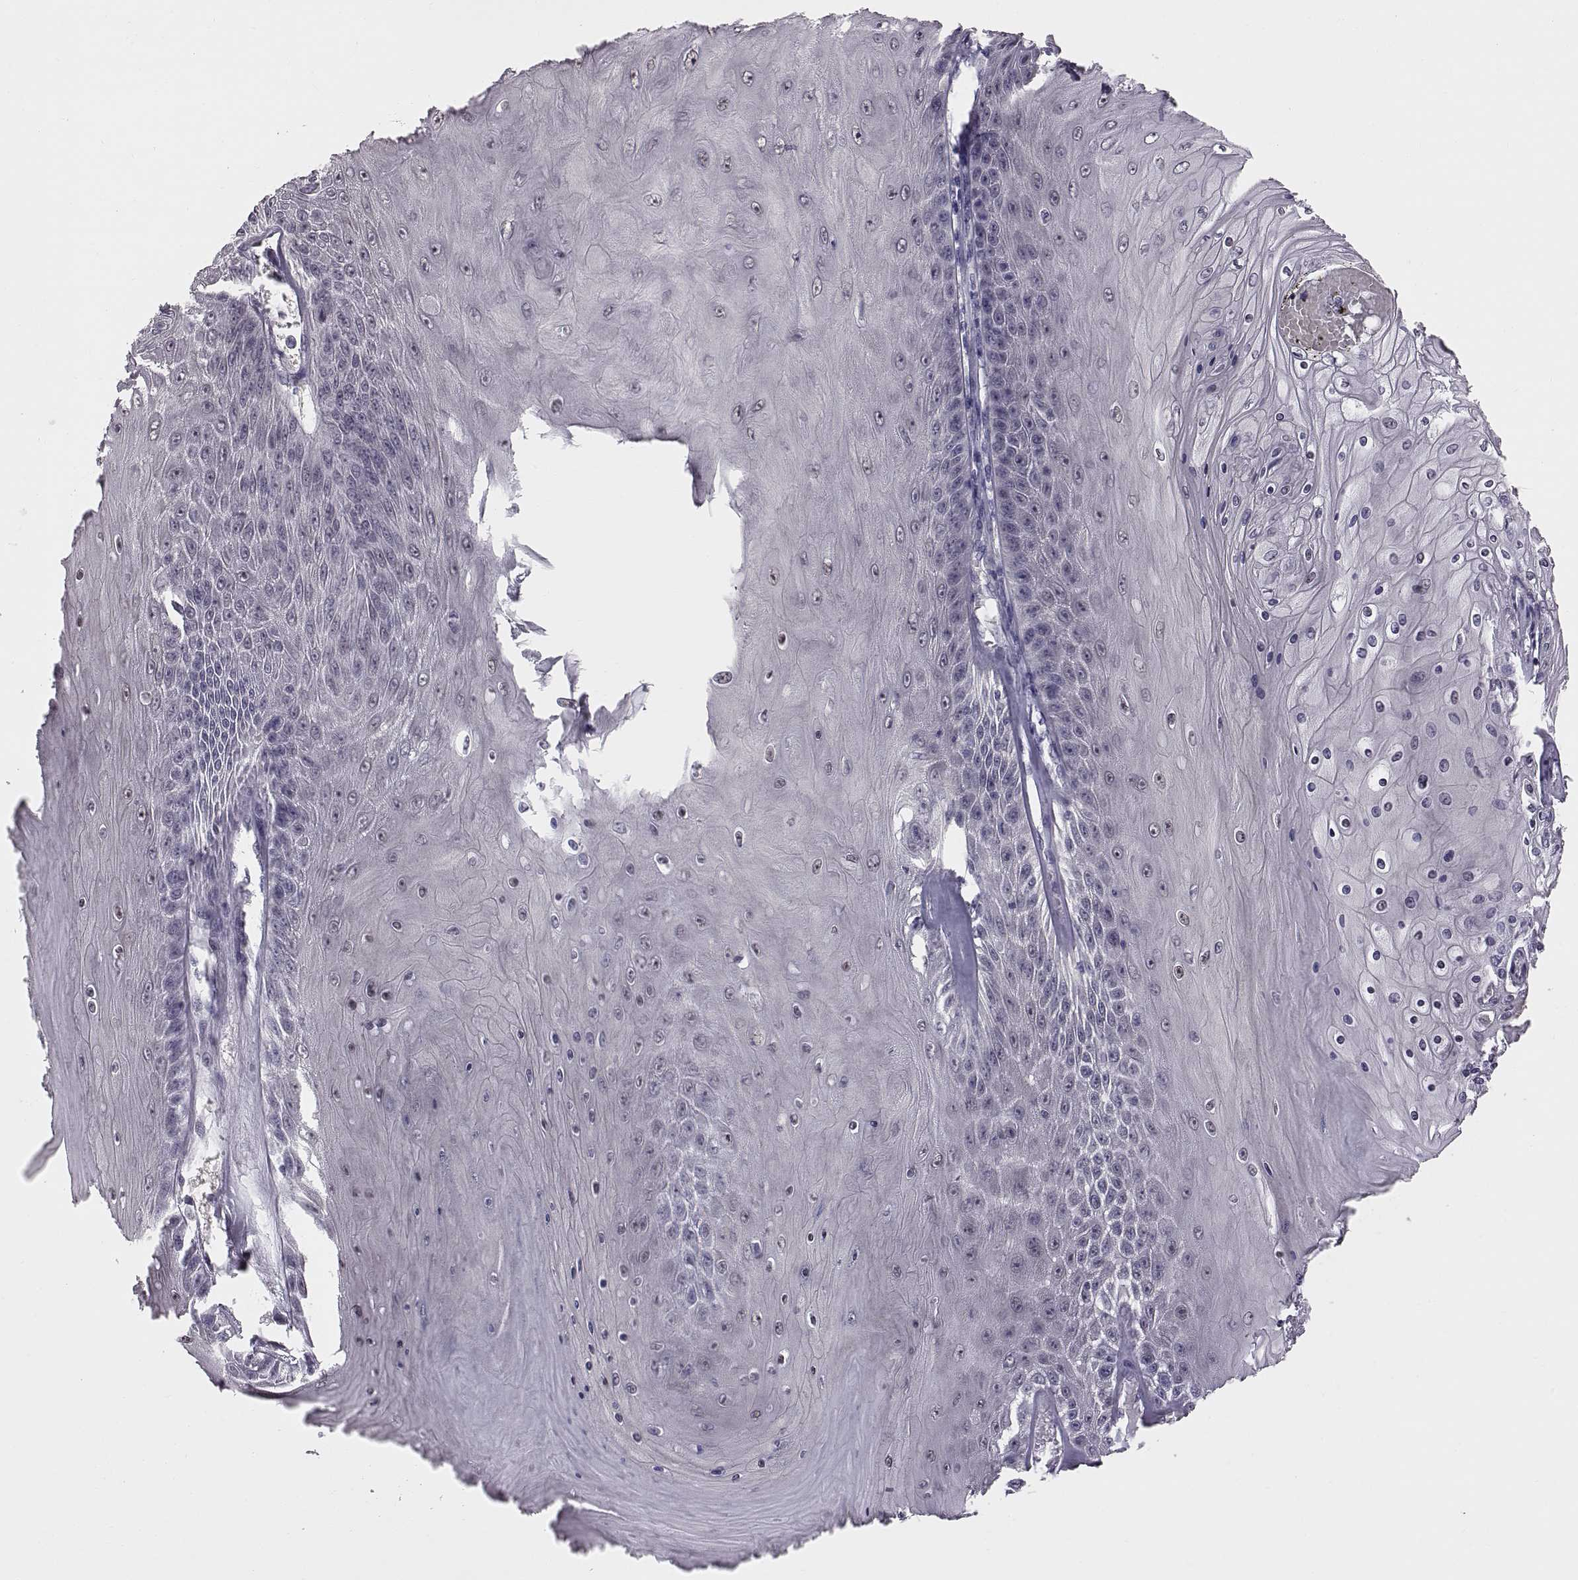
{"staining": {"intensity": "negative", "quantity": "none", "location": "none"}, "tissue": "skin cancer", "cell_type": "Tumor cells", "image_type": "cancer", "snomed": [{"axis": "morphology", "description": "Squamous cell carcinoma, NOS"}, {"axis": "topography", "description": "Skin"}], "caption": "There is no significant expression in tumor cells of skin squamous cell carcinoma.", "gene": "C10orf62", "patient": {"sex": "male", "age": 62}}